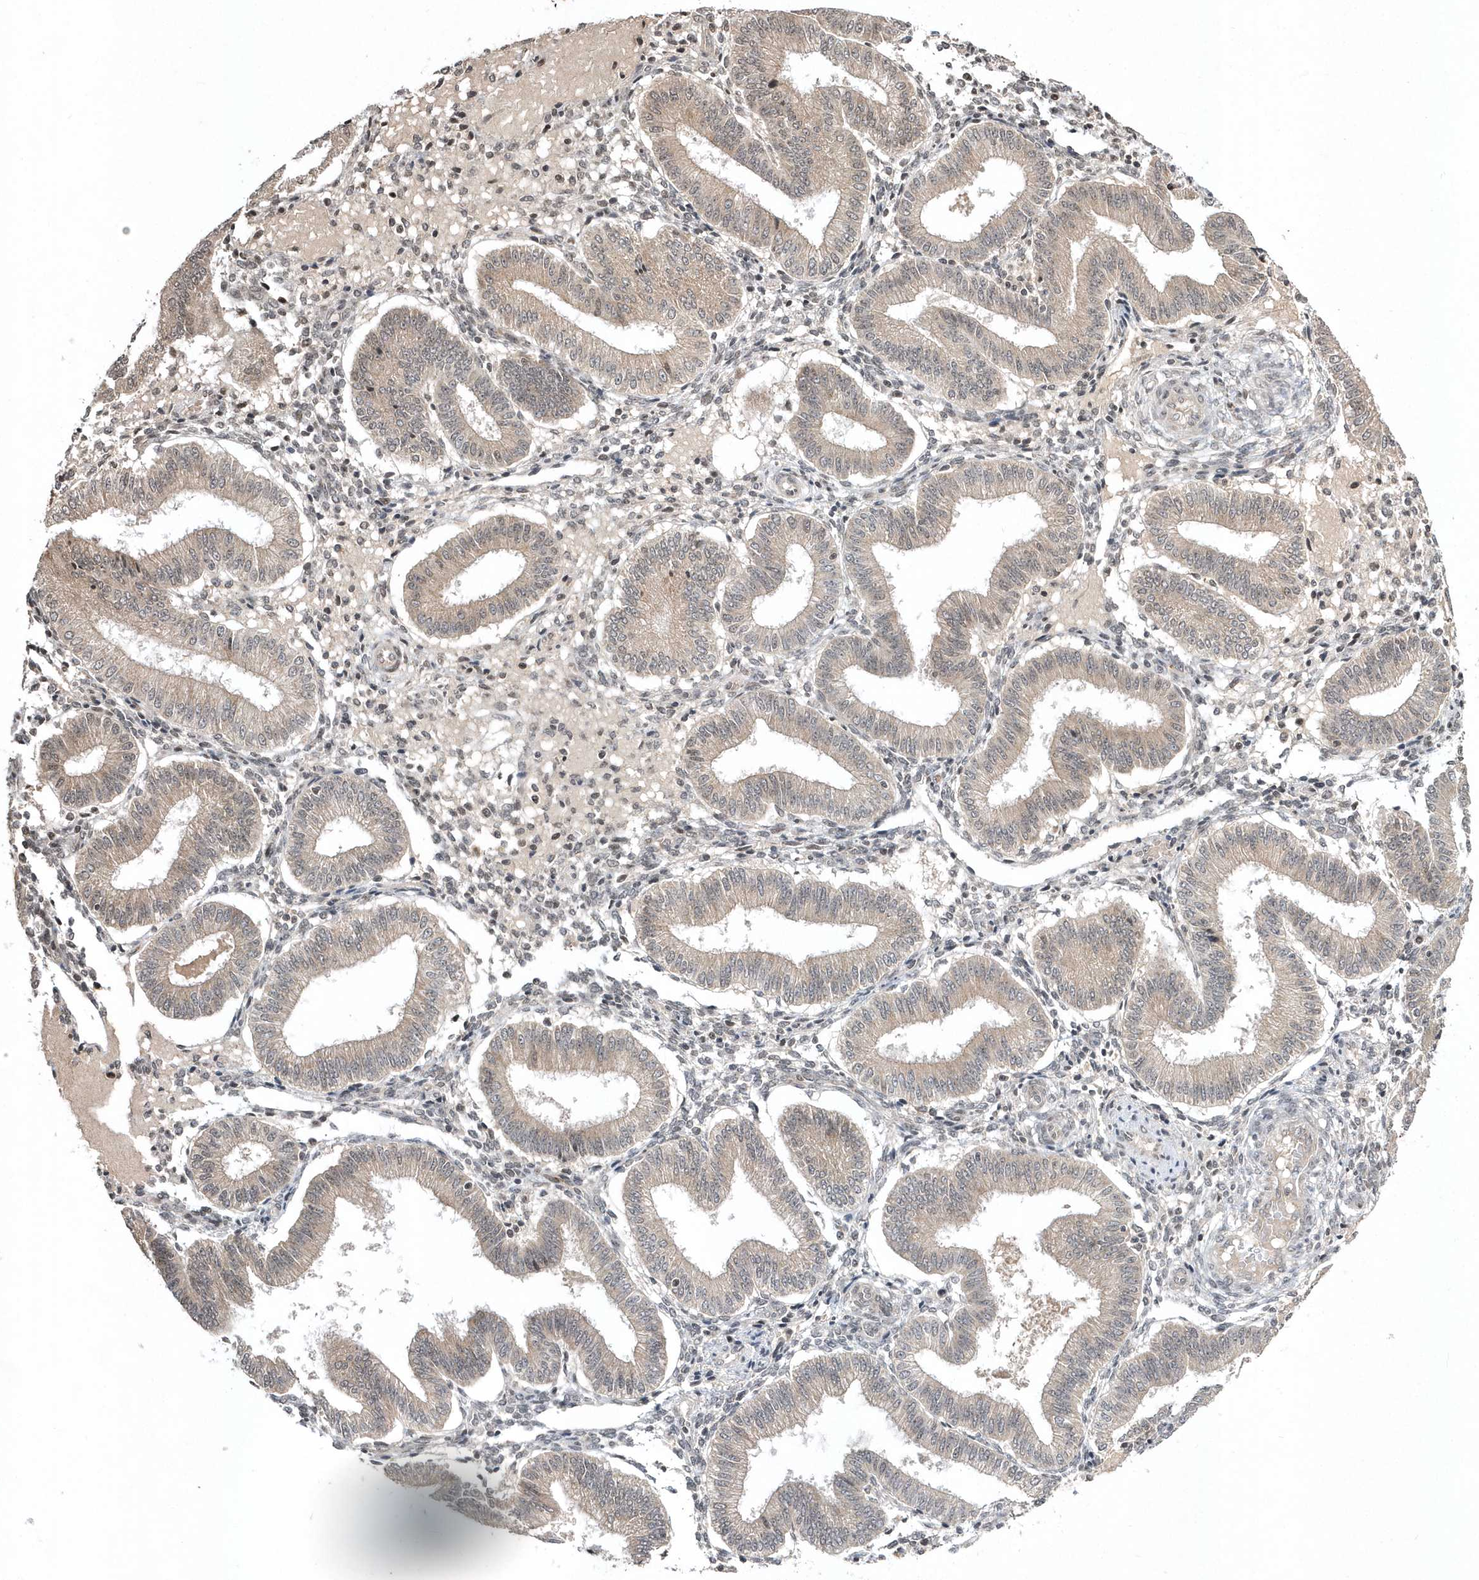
{"staining": {"intensity": "weak", "quantity": "<25%", "location": "cytoplasmic/membranous,nuclear"}, "tissue": "endometrium", "cell_type": "Cells in endometrial stroma", "image_type": "normal", "snomed": [{"axis": "morphology", "description": "Normal tissue, NOS"}, {"axis": "topography", "description": "Endometrium"}], "caption": "Endometrium was stained to show a protein in brown. There is no significant expression in cells in endometrial stroma. Brightfield microscopy of immunohistochemistry (IHC) stained with DAB (brown) and hematoxylin (blue), captured at high magnification.", "gene": "EIF2B1", "patient": {"sex": "female", "age": 39}}